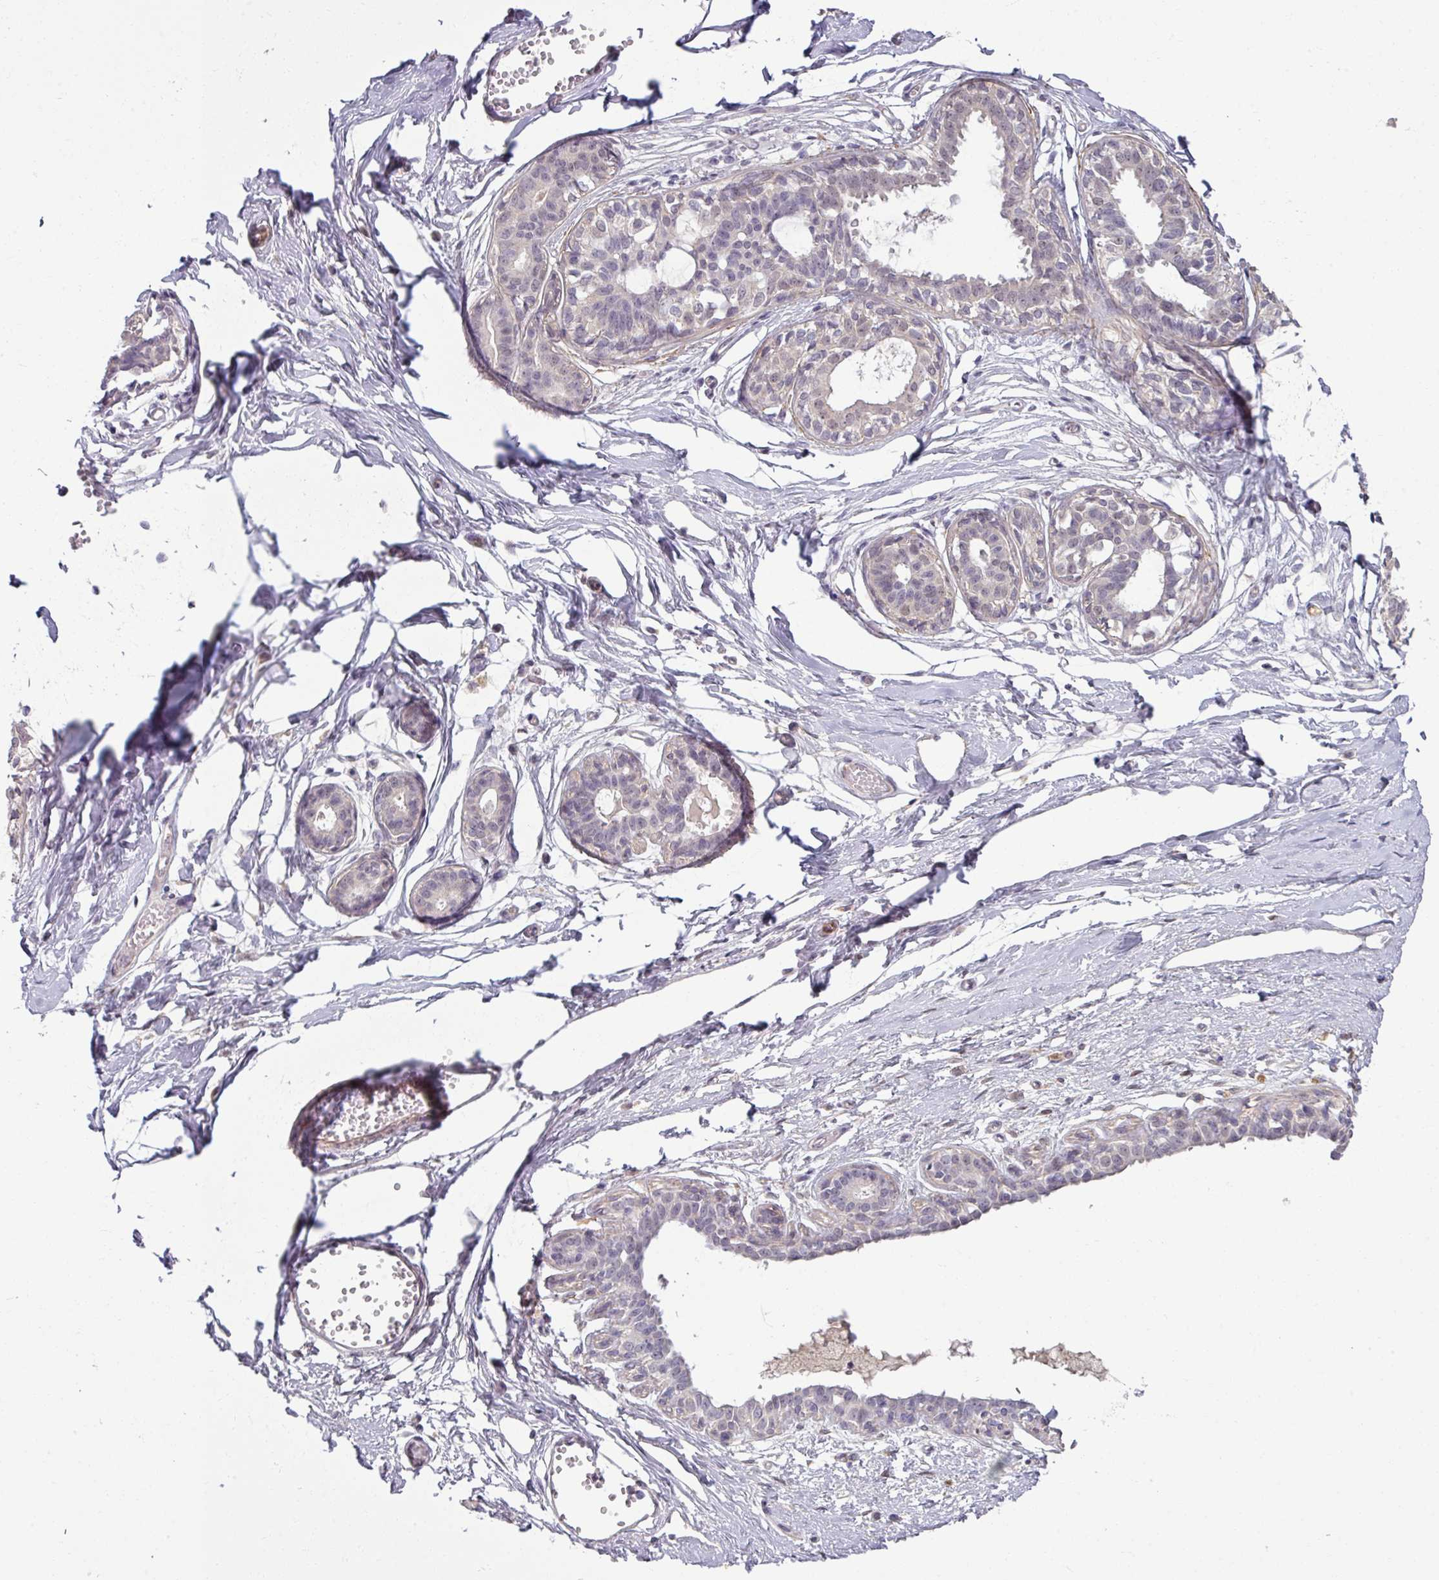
{"staining": {"intensity": "negative", "quantity": "none", "location": "none"}, "tissue": "breast", "cell_type": "Adipocytes", "image_type": "normal", "snomed": [{"axis": "morphology", "description": "Normal tissue, NOS"}, {"axis": "topography", "description": "Breast"}], "caption": "Immunohistochemical staining of normal breast shows no significant positivity in adipocytes. (Brightfield microscopy of DAB (3,3'-diaminobenzidine) IHC at high magnification).", "gene": "UVSSA", "patient": {"sex": "female", "age": 45}}